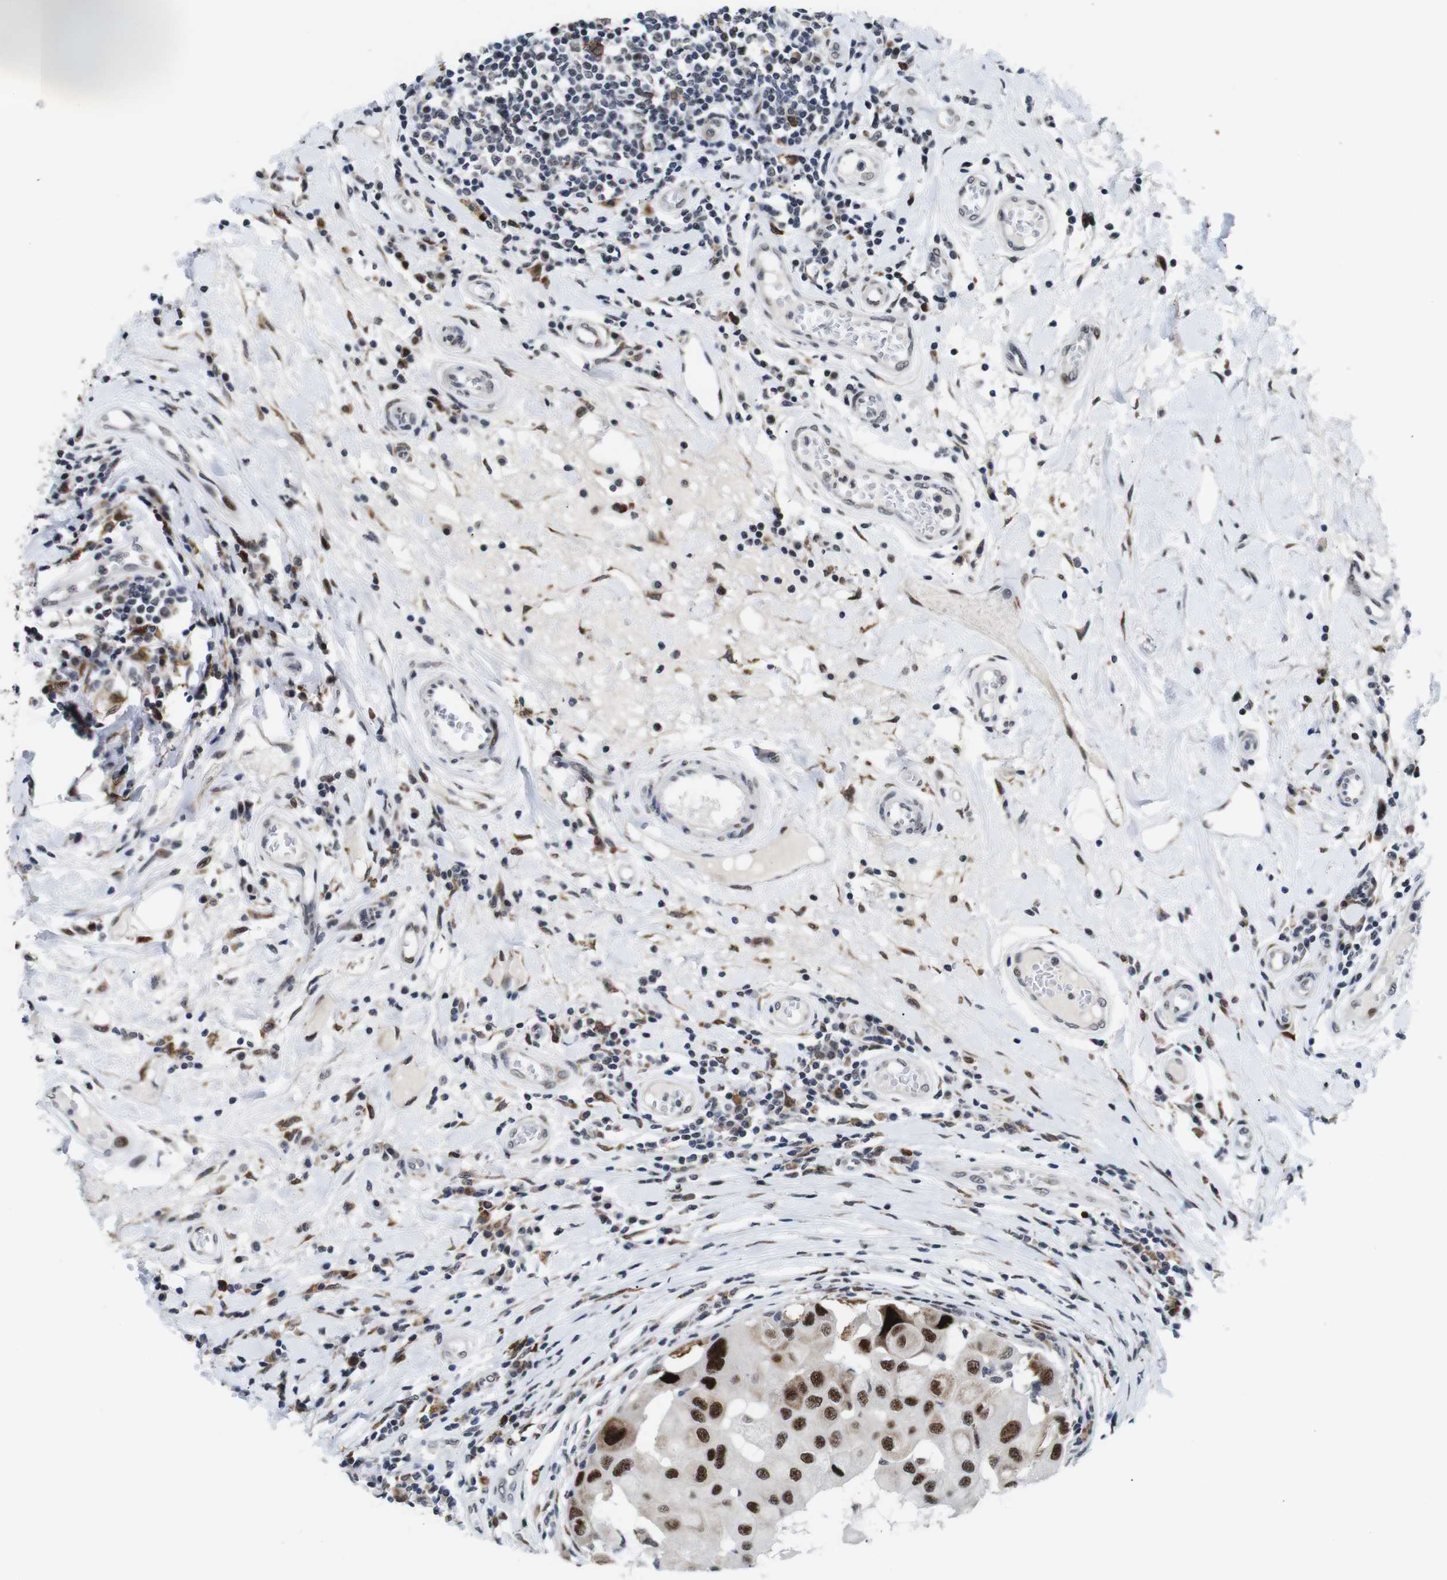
{"staining": {"intensity": "strong", "quantity": ">75%", "location": "nuclear"}, "tissue": "breast cancer", "cell_type": "Tumor cells", "image_type": "cancer", "snomed": [{"axis": "morphology", "description": "Duct carcinoma"}, {"axis": "topography", "description": "Breast"}], "caption": "DAB (3,3'-diaminobenzidine) immunohistochemical staining of human breast cancer displays strong nuclear protein positivity in about >75% of tumor cells.", "gene": "EIF4G1", "patient": {"sex": "female", "age": 27}}